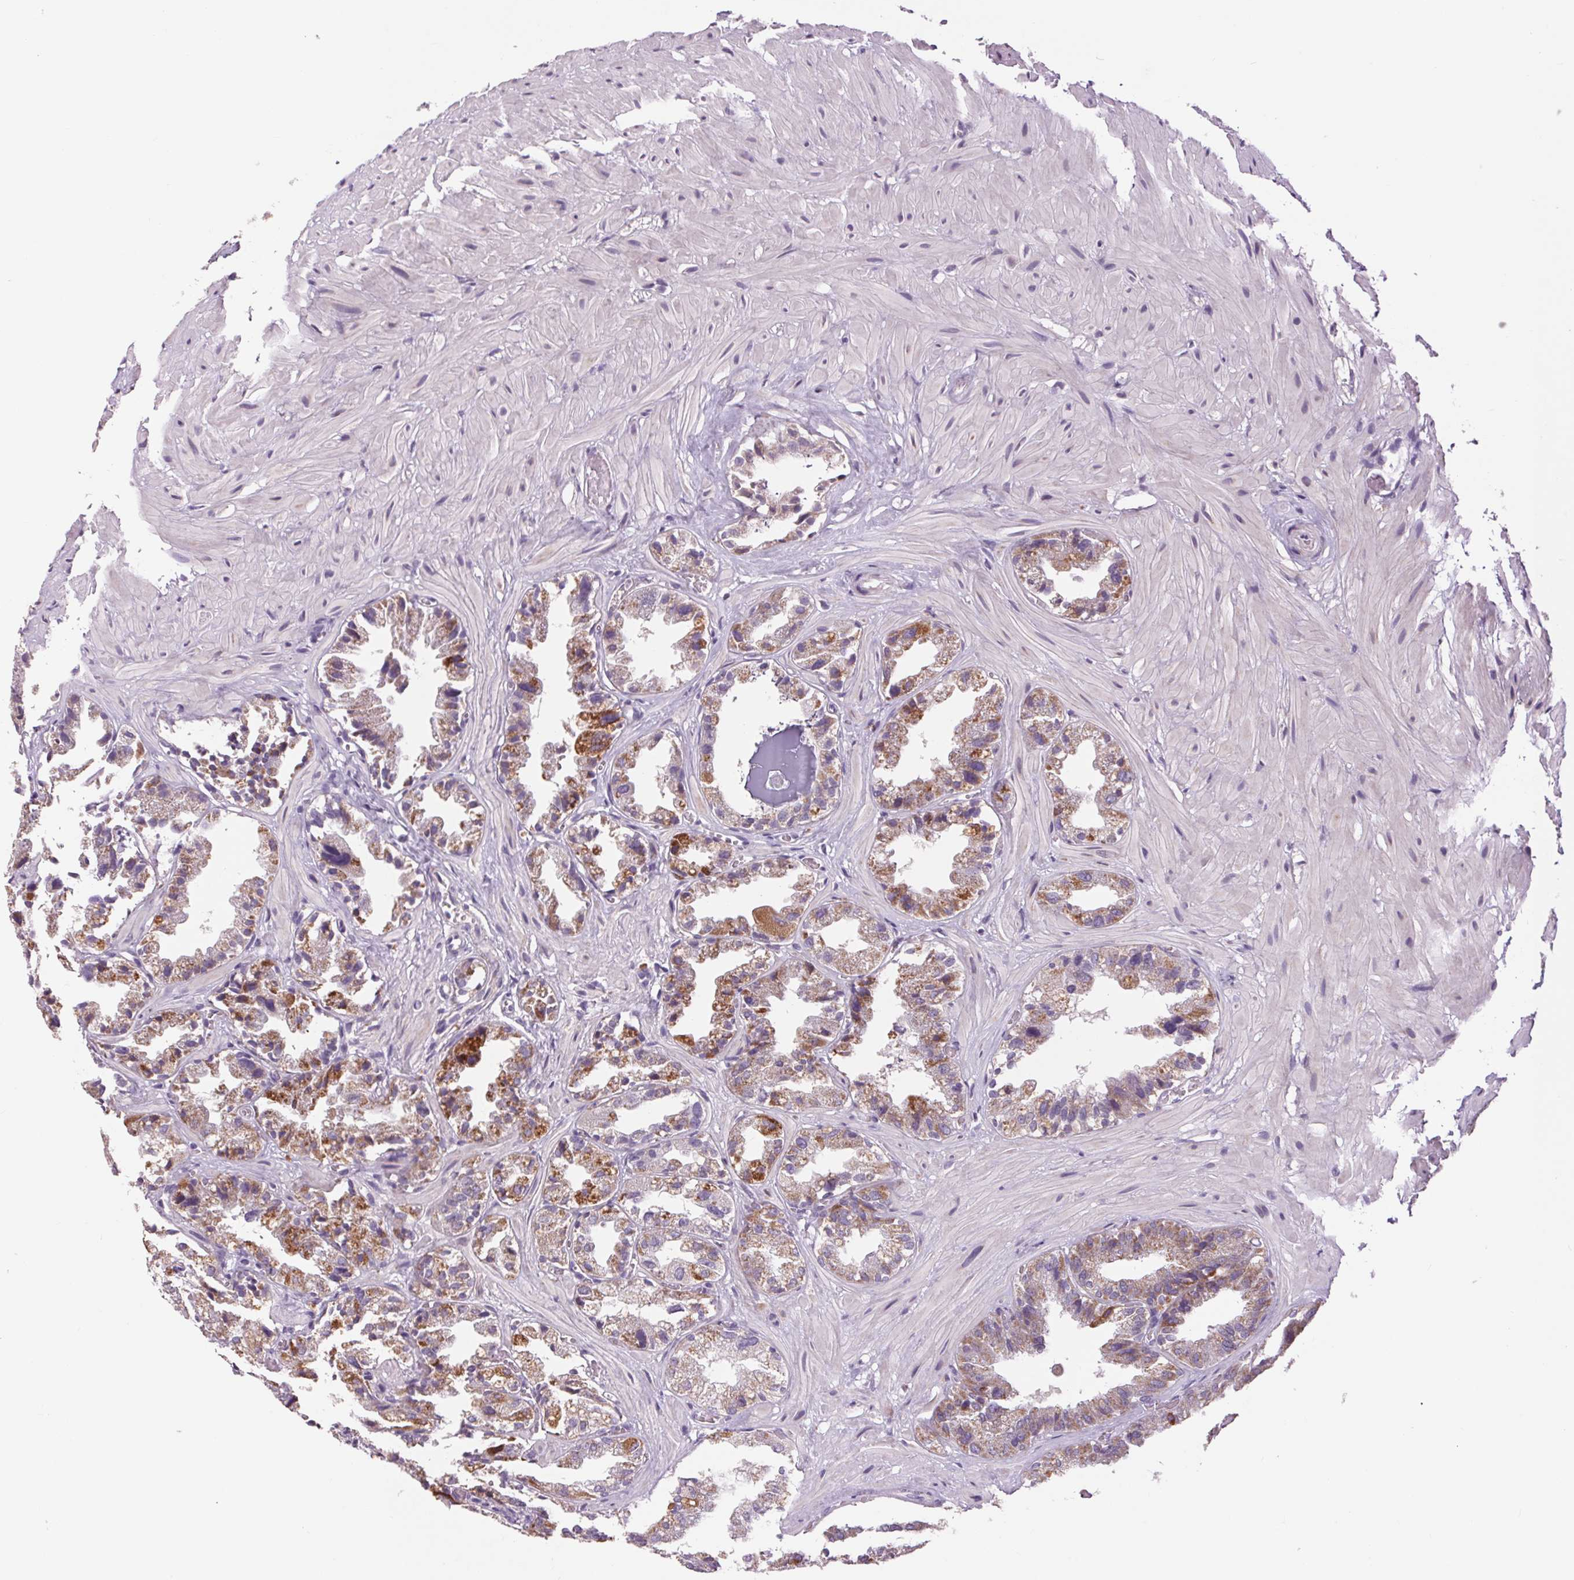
{"staining": {"intensity": "strong", "quantity": "25%-75%", "location": "cytoplasmic/membranous"}, "tissue": "seminal vesicle", "cell_type": "Glandular cells", "image_type": "normal", "snomed": [{"axis": "morphology", "description": "Normal tissue, NOS"}, {"axis": "topography", "description": "Seminal veicle"}], "caption": "A high-resolution histopathology image shows immunohistochemistry (IHC) staining of unremarkable seminal vesicle, which displays strong cytoplasmic/membranous expression in about 25%-75% of glandular cells.", "gene": "COX6A1", "patient": {"sex": "male", "age": 57}}